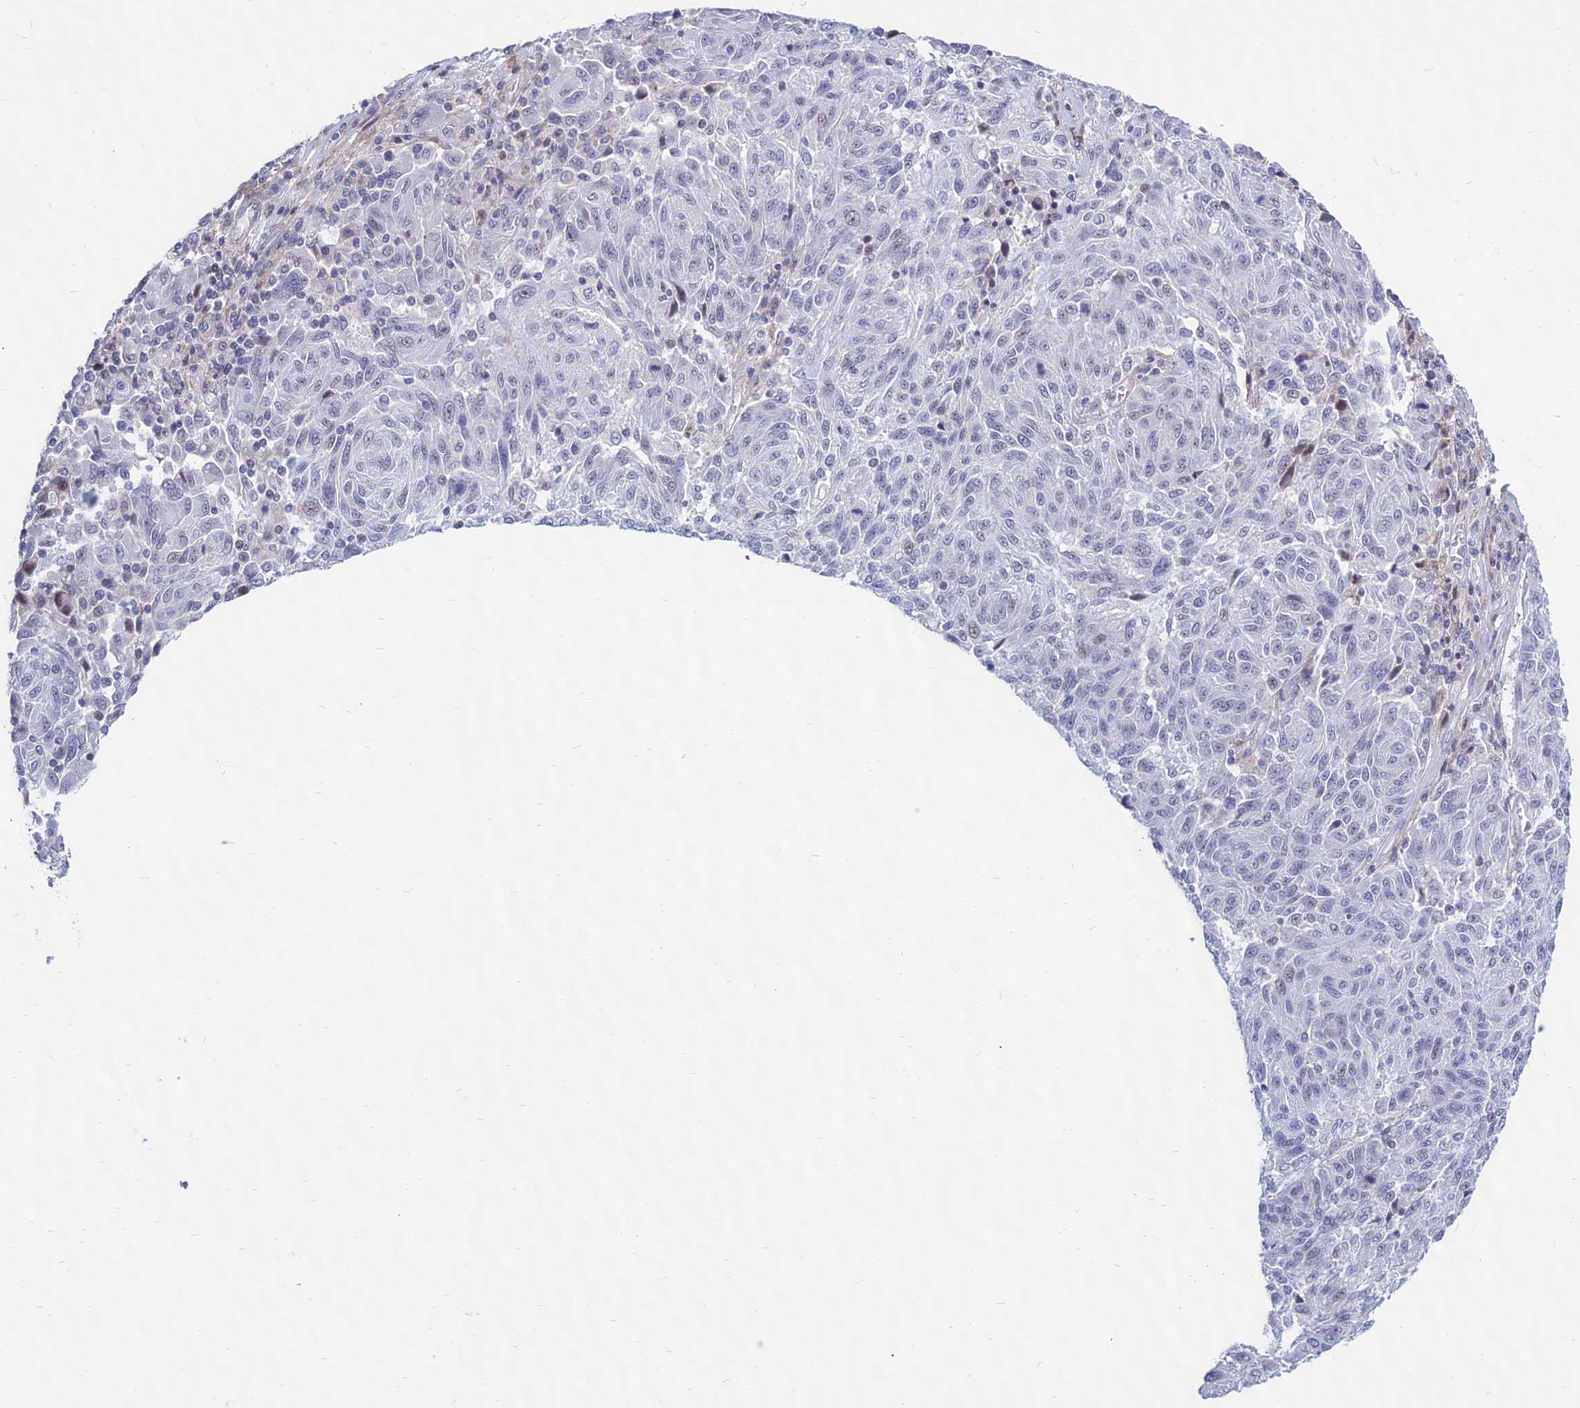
{"staining": {"intensity": "weak", "quantity": "<25%", "location": "nuclear"}, "tissue": "melanoma", "cell_type": "Tumor cells", "image_type": "cancer", "snomed": [{"axis": "morphology", "description": "Malignant melanoma, NOS"}, {"axis": "topography", "description": "Skin"}], "caption": "The photomicrograph displays no significant expression in tumor cells of melanoma.", "gene": "KRR1", "patient": {"sex": "male", "age": 53}}